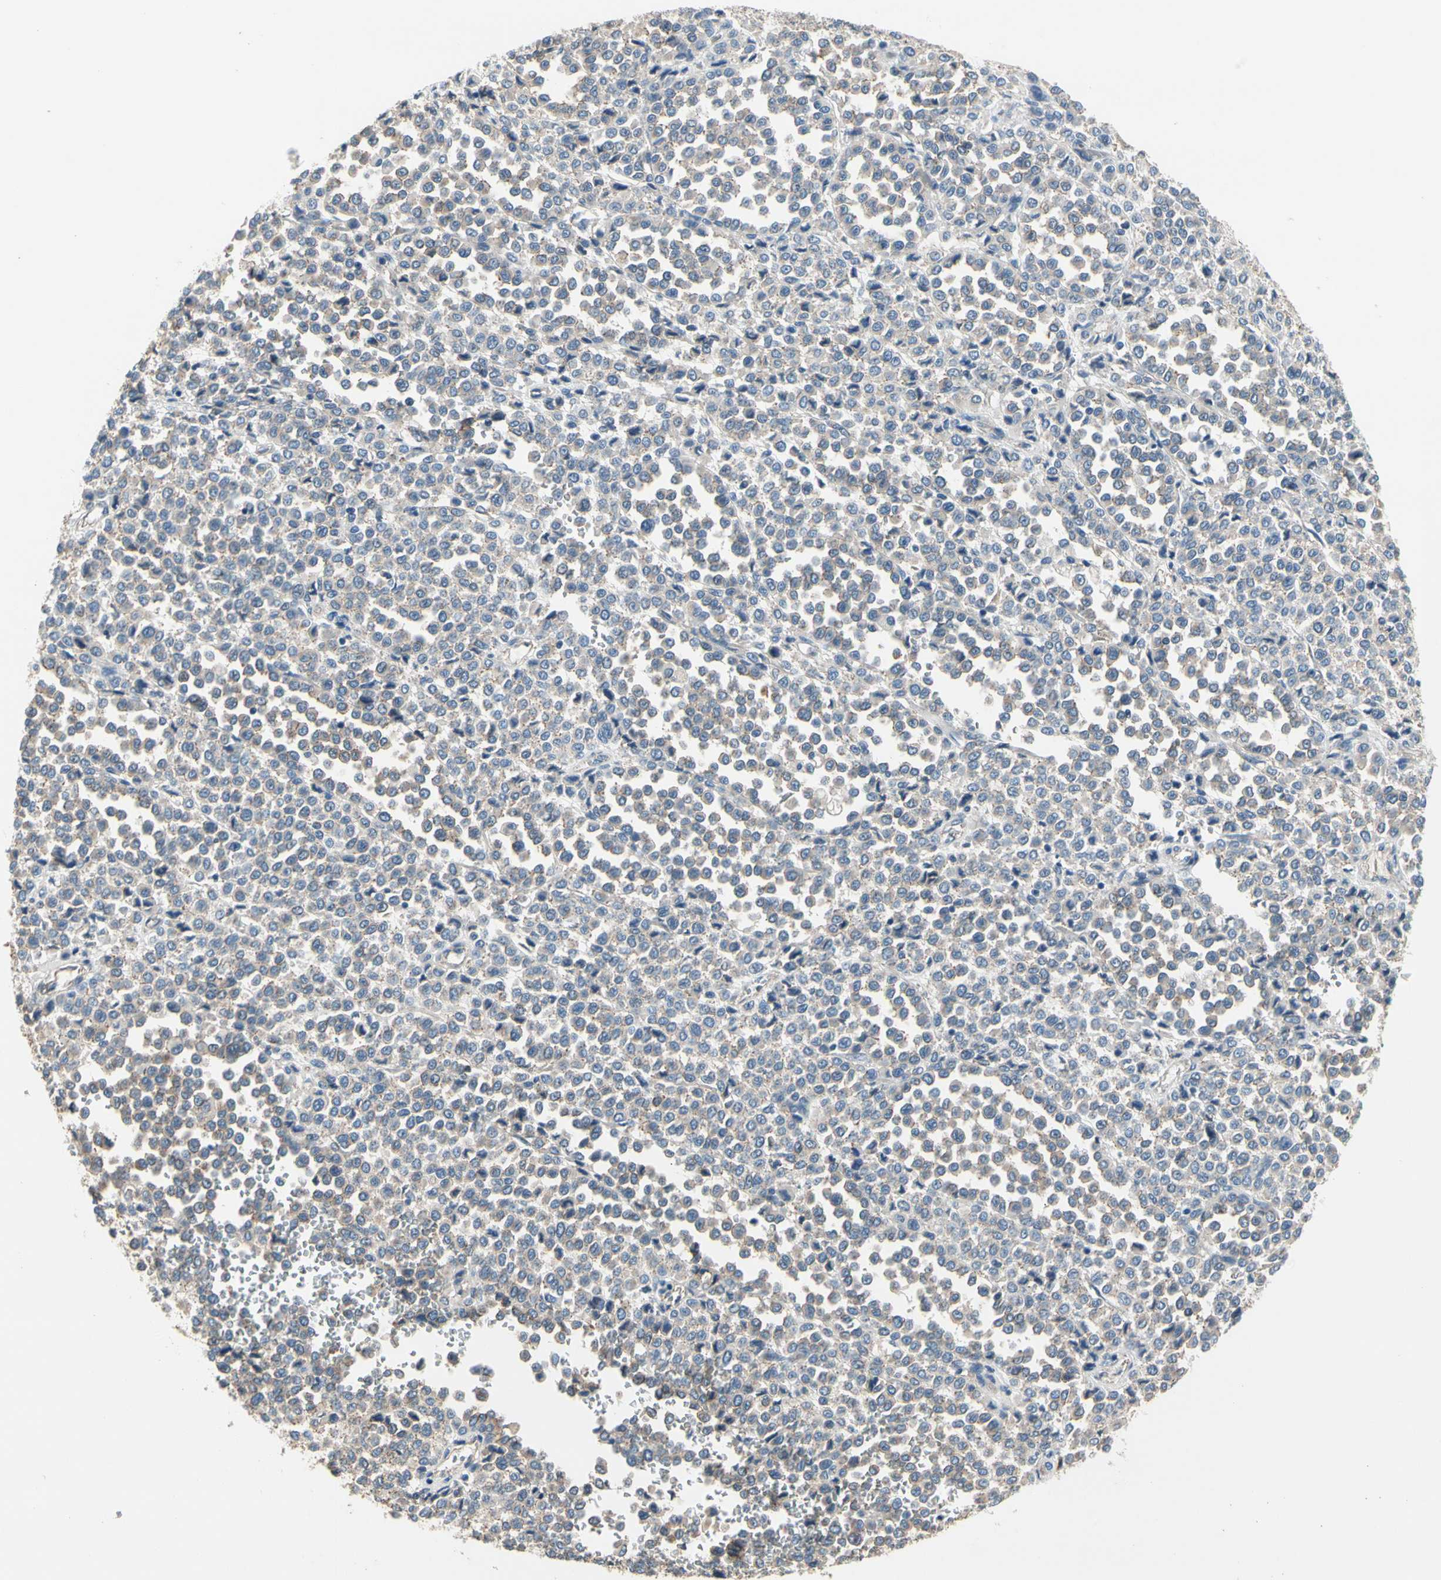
{"staining": {"intensity": "negative", "quantity": "none", "location": "none"}, "tissue": "melanoma", "cell_type": "Tumor cells", "image_type": "cancer", "snomed": [{"axis": "morphology", "description": "Malignant melanoma, Metastatic site"}, {"axis": "topography", "description": "Pancreas"}], "caption": "Immunohistochemistry (IHC) of human melanoma exhibits no expression in tumor cells.", "gene": "LGR6", "patient": {"sex": "female", "age": 30}}